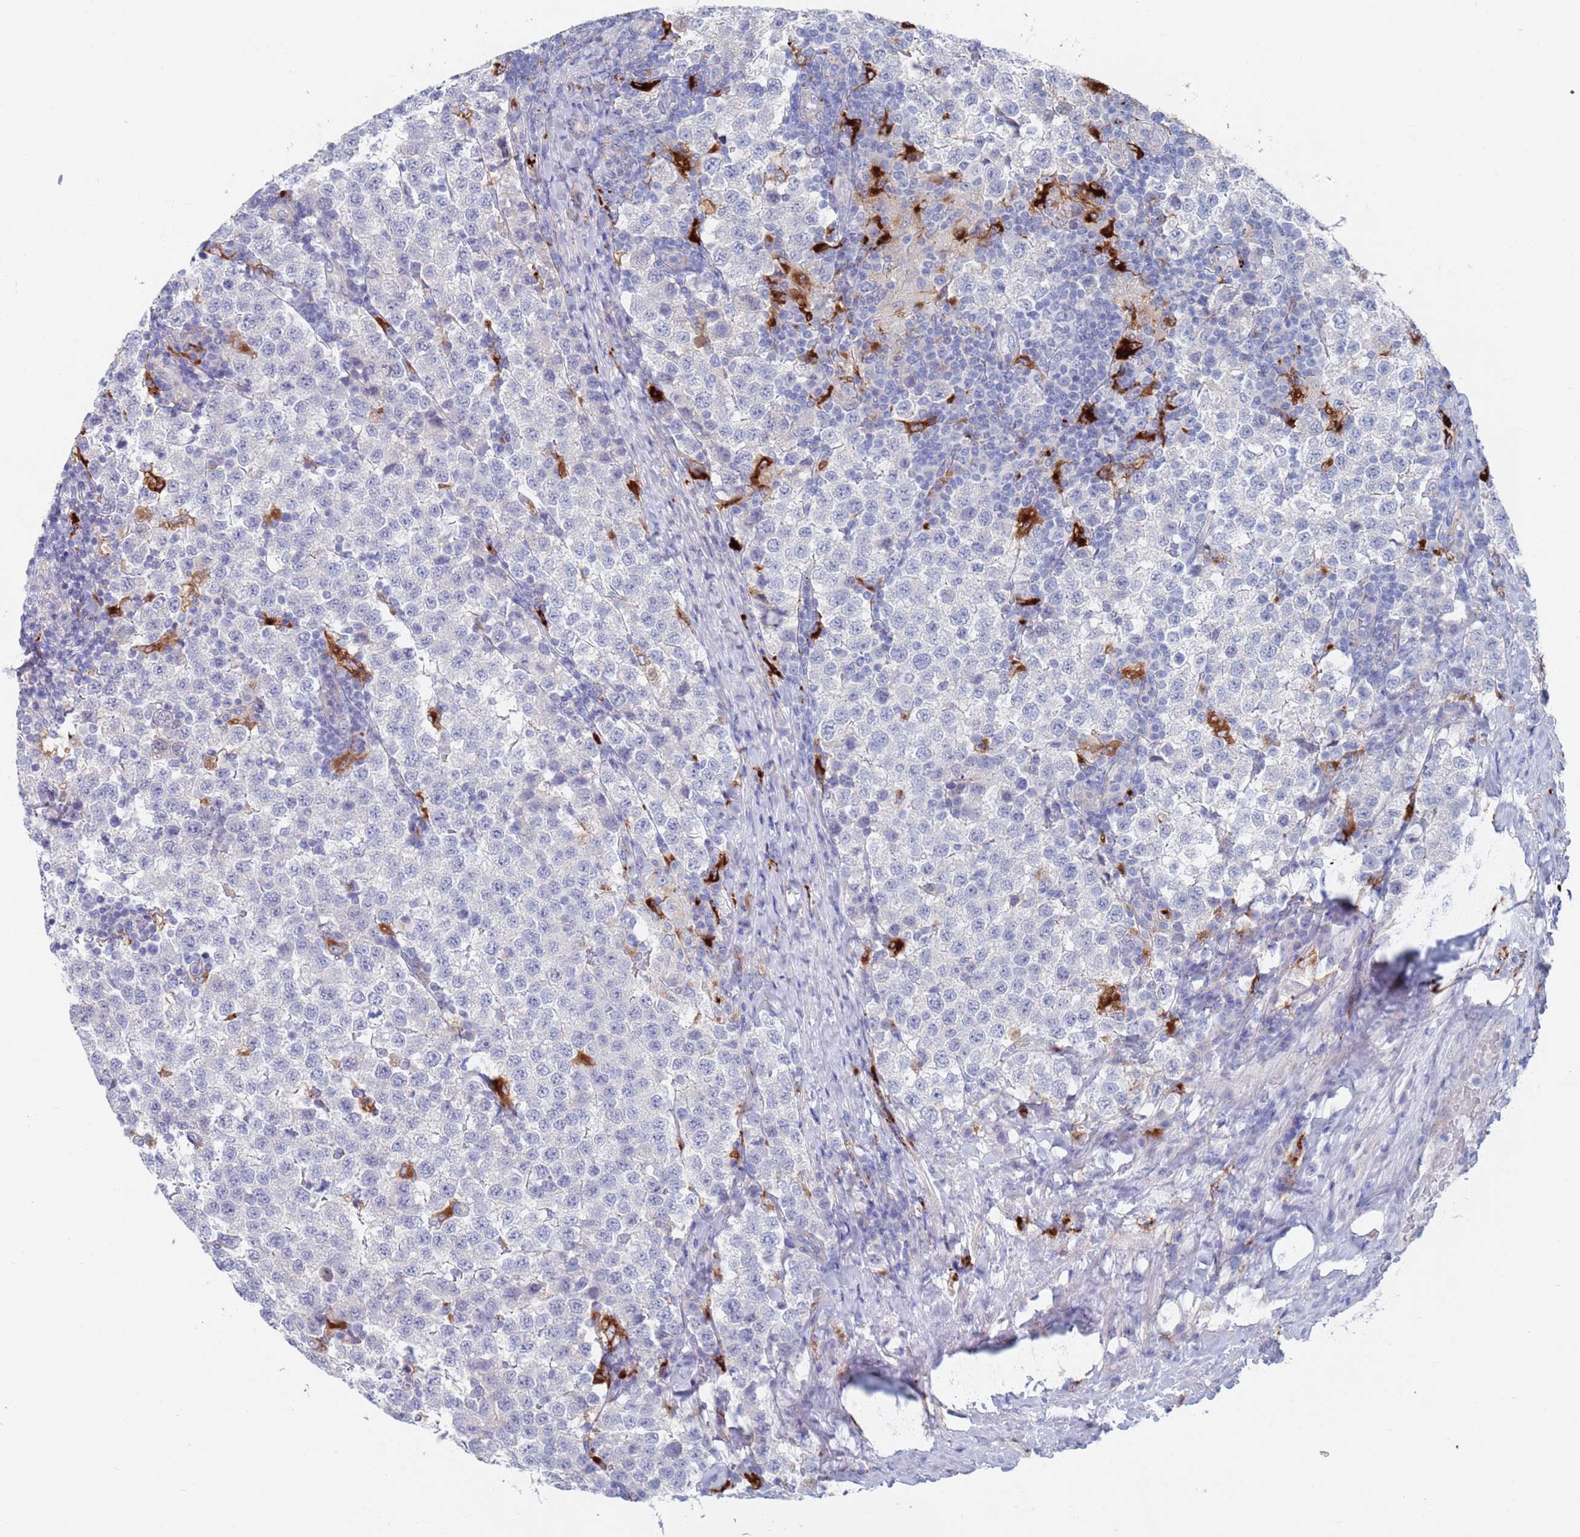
{"staining": {"intensity": "negative", "quantity": "none", "location": "none"}, "tissue": "testis cancer", "cell_type": "Tumor cells", "image_type": "cancer", "snomed": [{"axis": "morphology", "description": "Seminoma, NOS"}, {"axis": "topography", "description": "Testis"}], "caption": "A high-resolution histopathology image shows IHC staining of seminoma (testis), which displays no significant positivity in tumor cells.", "gene": "FUCA1", "patient": {"sex": "male", "age": 34}}